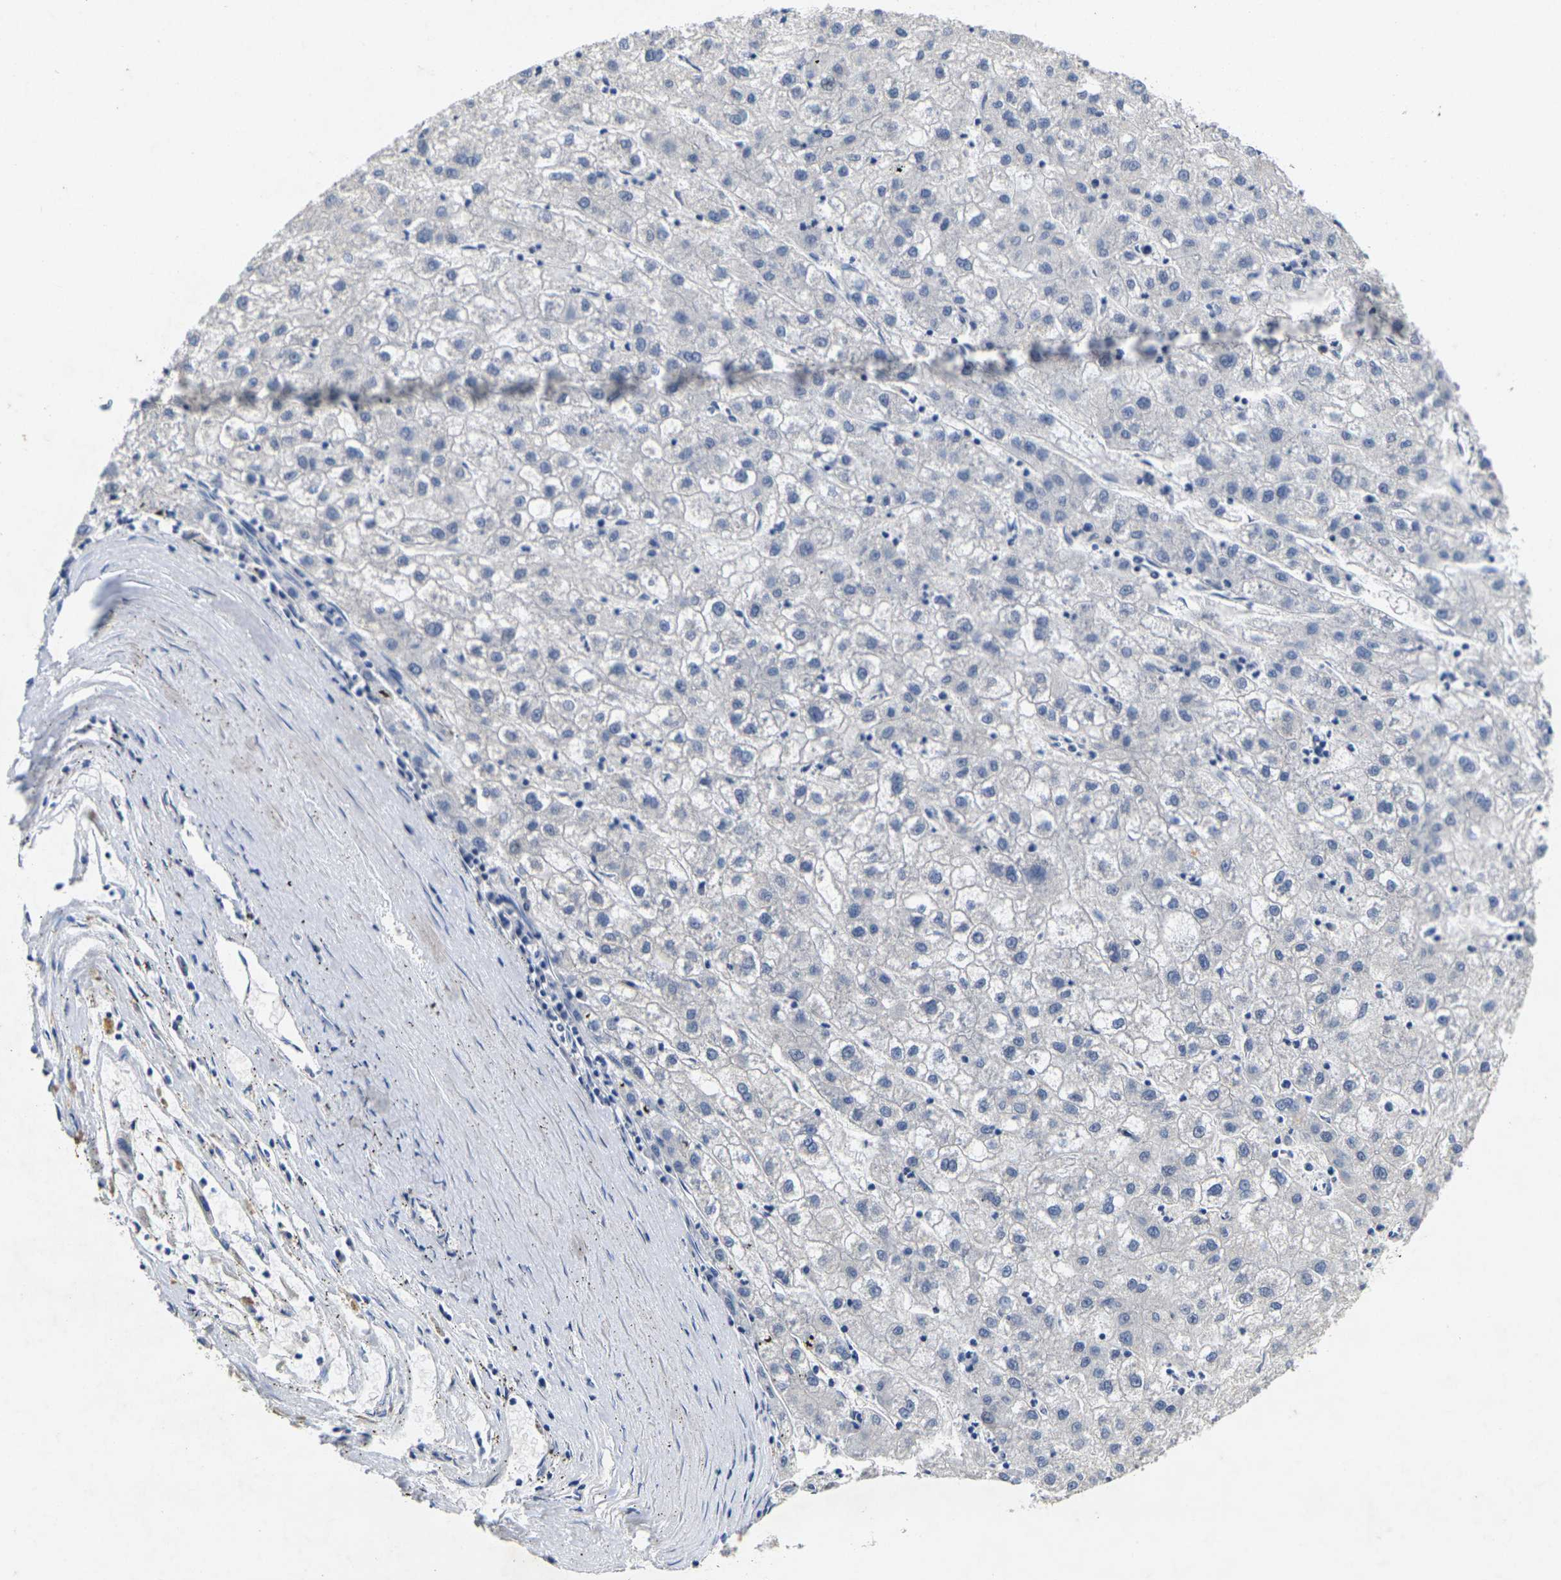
{"staining": {"intensity": "negative", "quantity": "none", "location": "none"}, "tissue": "liver cancer", "cell_type": "Tumor cells", "image_type": "cancer", "snomed": [{"axis": "morphology", "description": "Carcinoma, Hepatocellular, NOS"}, {"axis": "topography", "description": "Liver"}], "caption": "Photomicrograph shows no protein expression in tumor cells of hepatocellular carcinoma (liver) tissue. The staining was performed using DAB to visualize the protein expression in brown, while the nuclei were stained in blue with hematoxylin (Magnification: 20x).", "gene": "NOCT", "patient": {"sex": "male", "age": 72}}